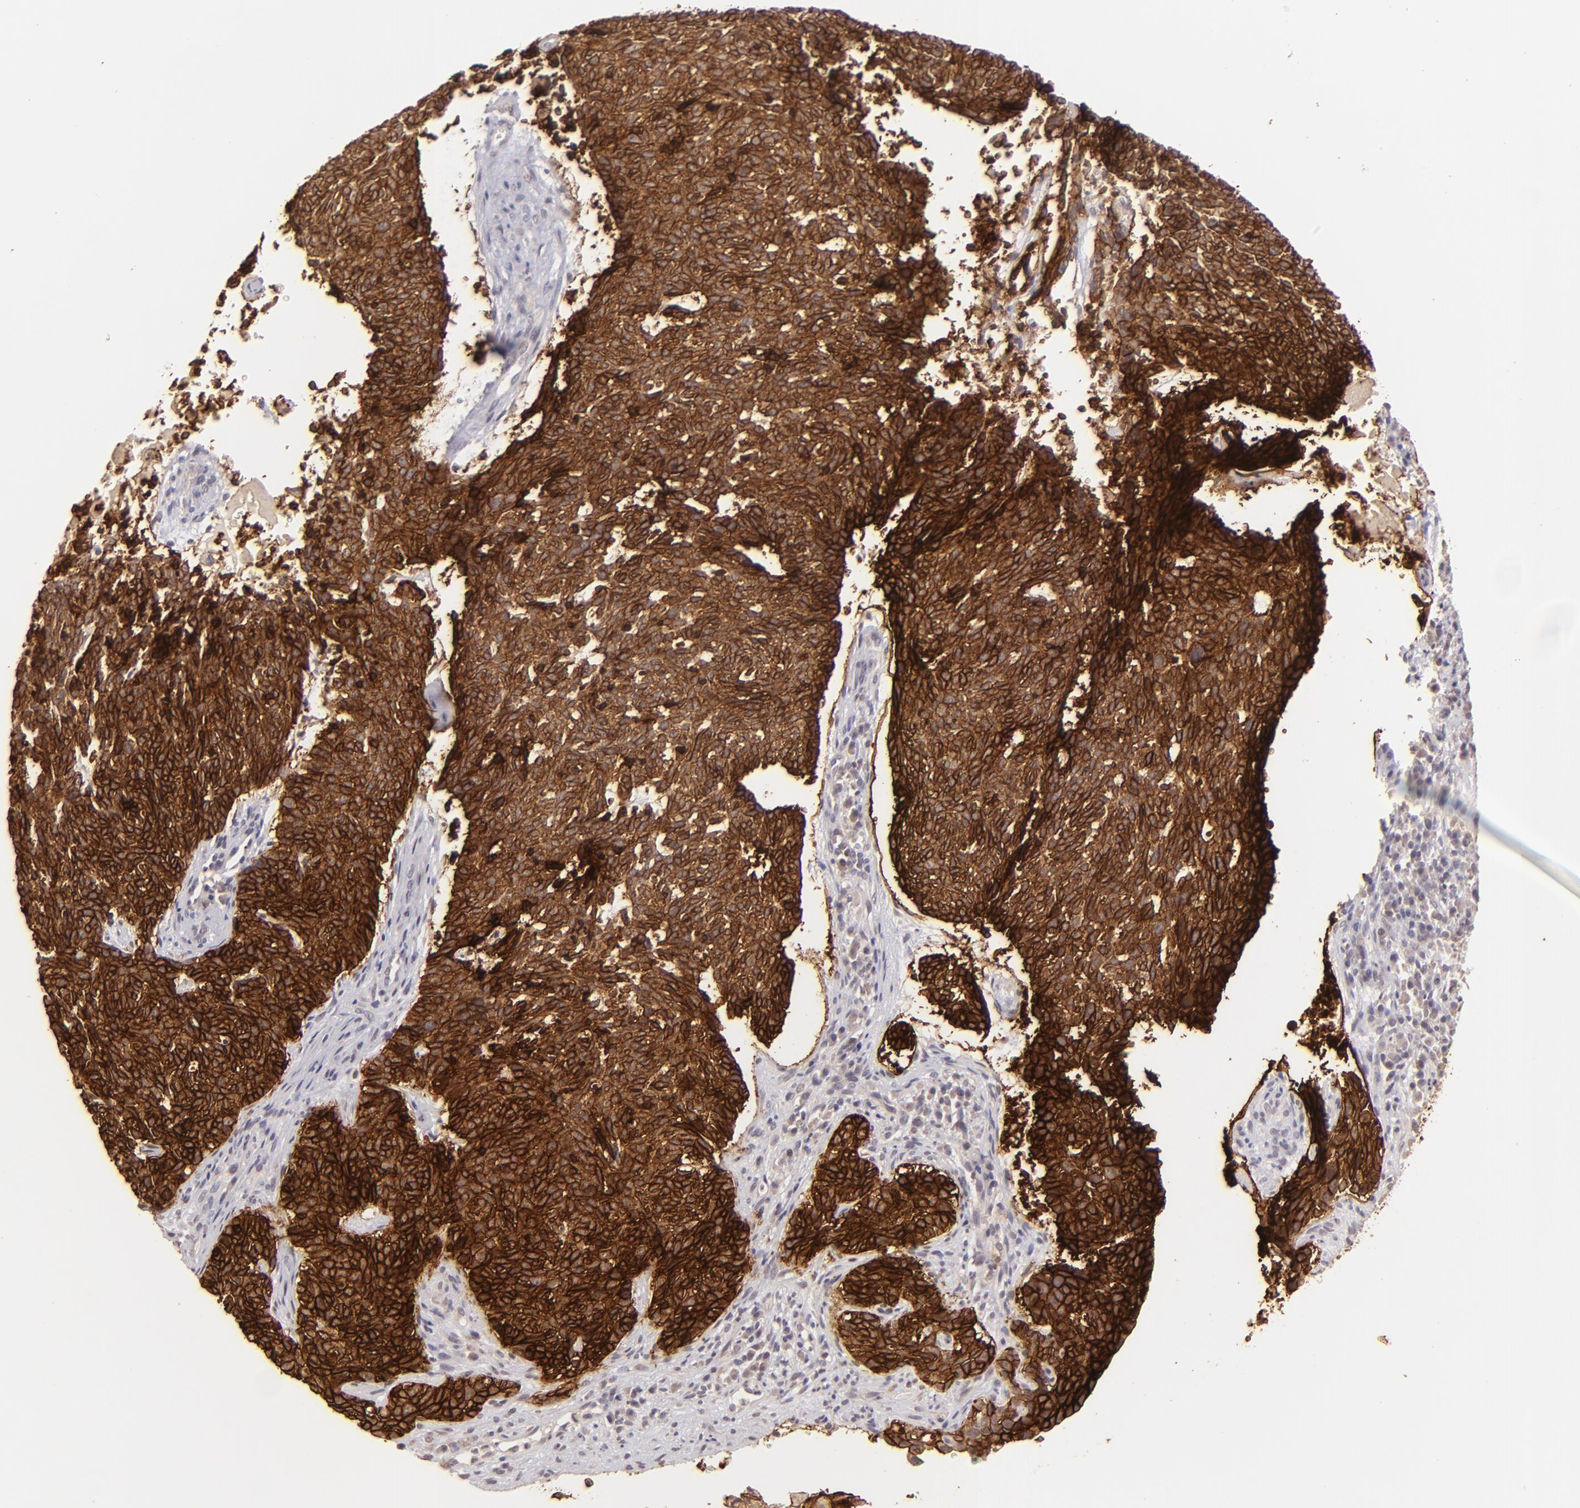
{"staining": {"intensity": "strong", "quantity": ">75%", "location": "cytoplasmic/membranous"}, "tissue": "skin cancer", "cell_type": "Tumor cells", "image_type": "cancer", "snomed": [{"axis": "morphology", "description": "Basal cell carcinoma"}, {"axis": "topography", "description": "Skin"}], "caption": "Skin cancer (basal cell carcinoma) tissue reveals strong cytoplasmic/membranous expression in approximately >75% of tumor cells", "gene": "CLDN1", "patient": {"sex": "female", "age": 89}}